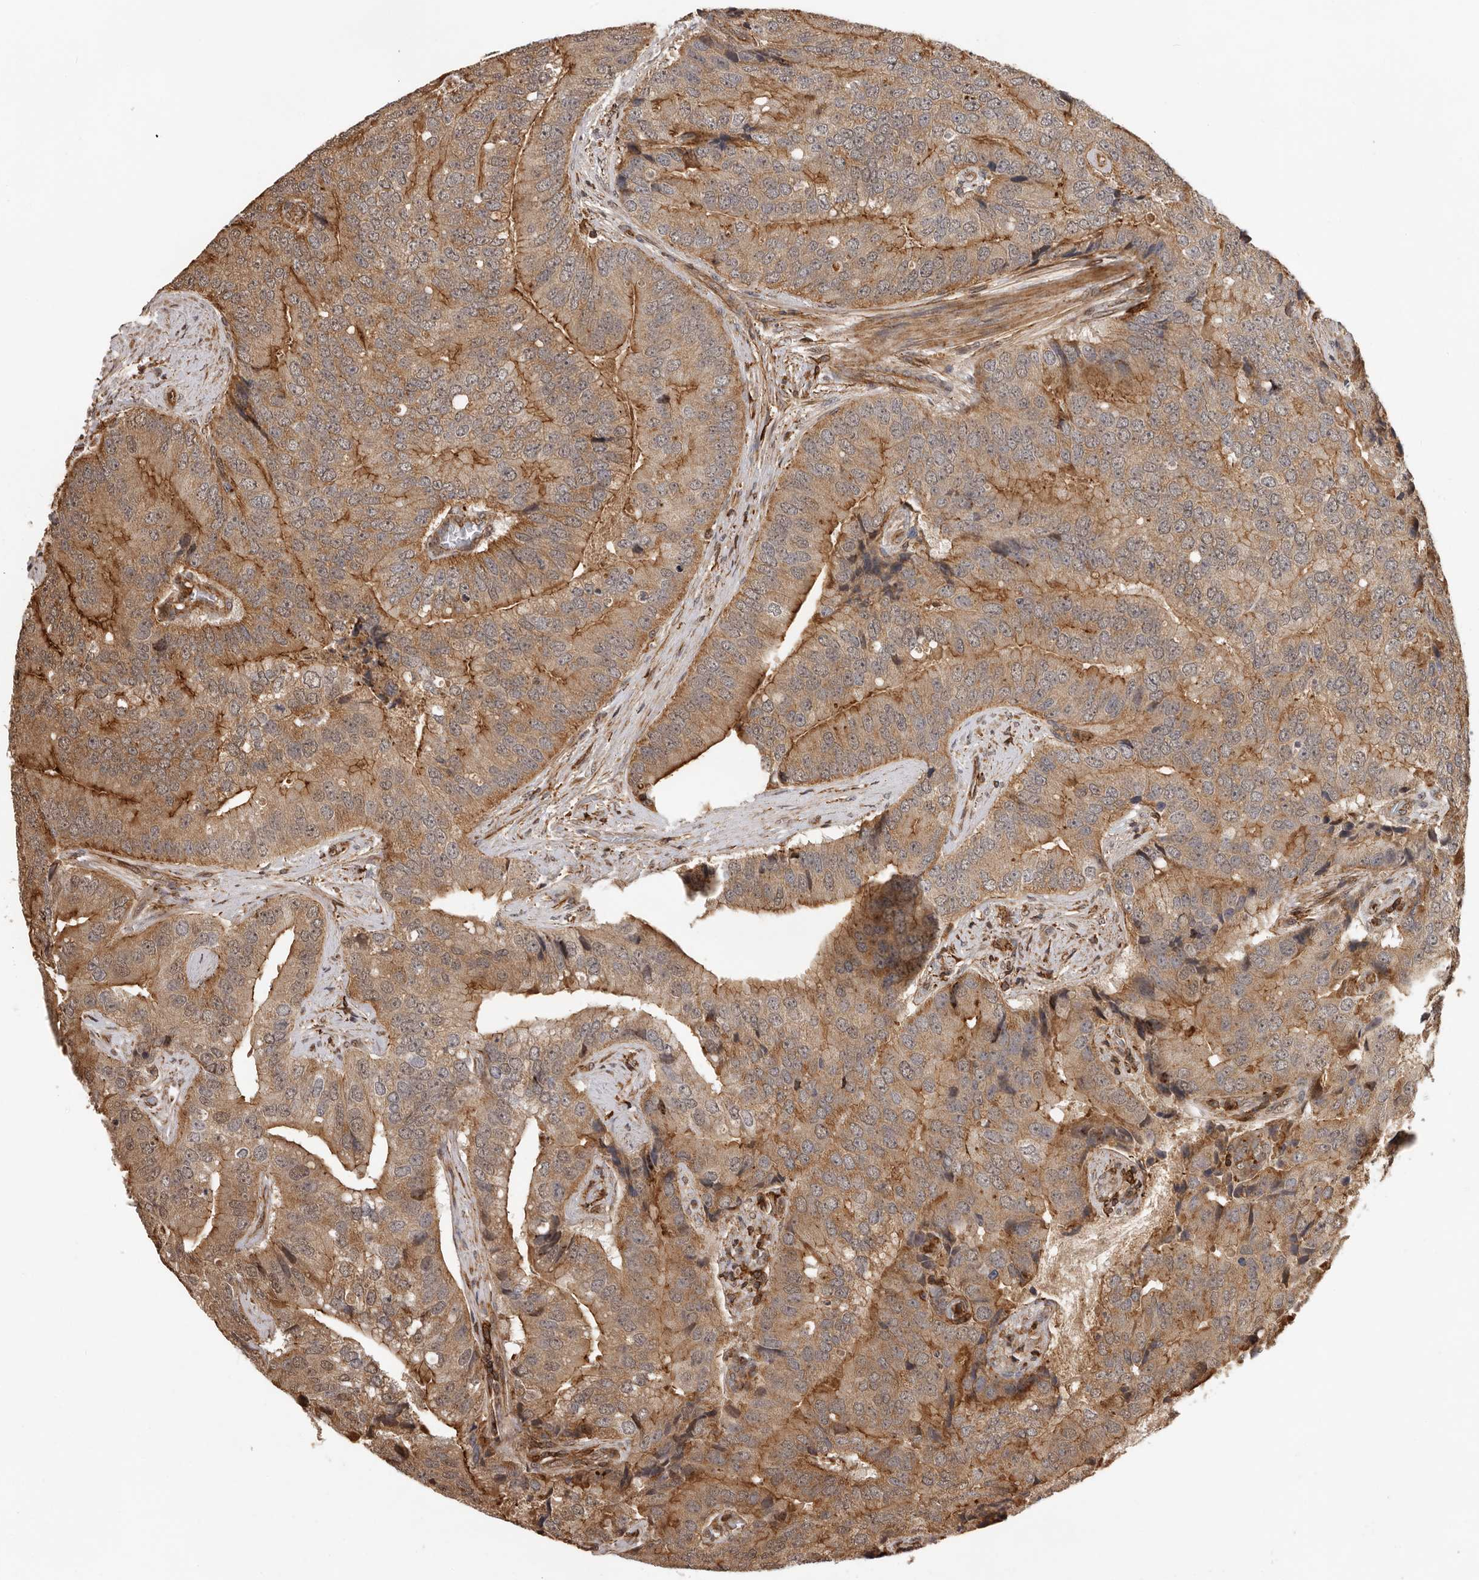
{"staining": {"intensity": "moderate", "quantity": ">75%", "location": "cytoplasmic/membranous"}, "tissue": "prostate cancer", "cell_type": "Tumor cells", "image_type": "cancer", "snomed": [{"axis": "morphology", "description": "Adenocarcinoma, High grade"}, {"axis": "topography", "description": "Prostate"}], "caption": "Protein staining of prostate high-grade adenocarcinoma tissue reveals moderate cytoplasmic/membranous positivity in about >75% of tumor cells.", "gene": "RNF157", "patient": {"sex": "male", "age": 70}}